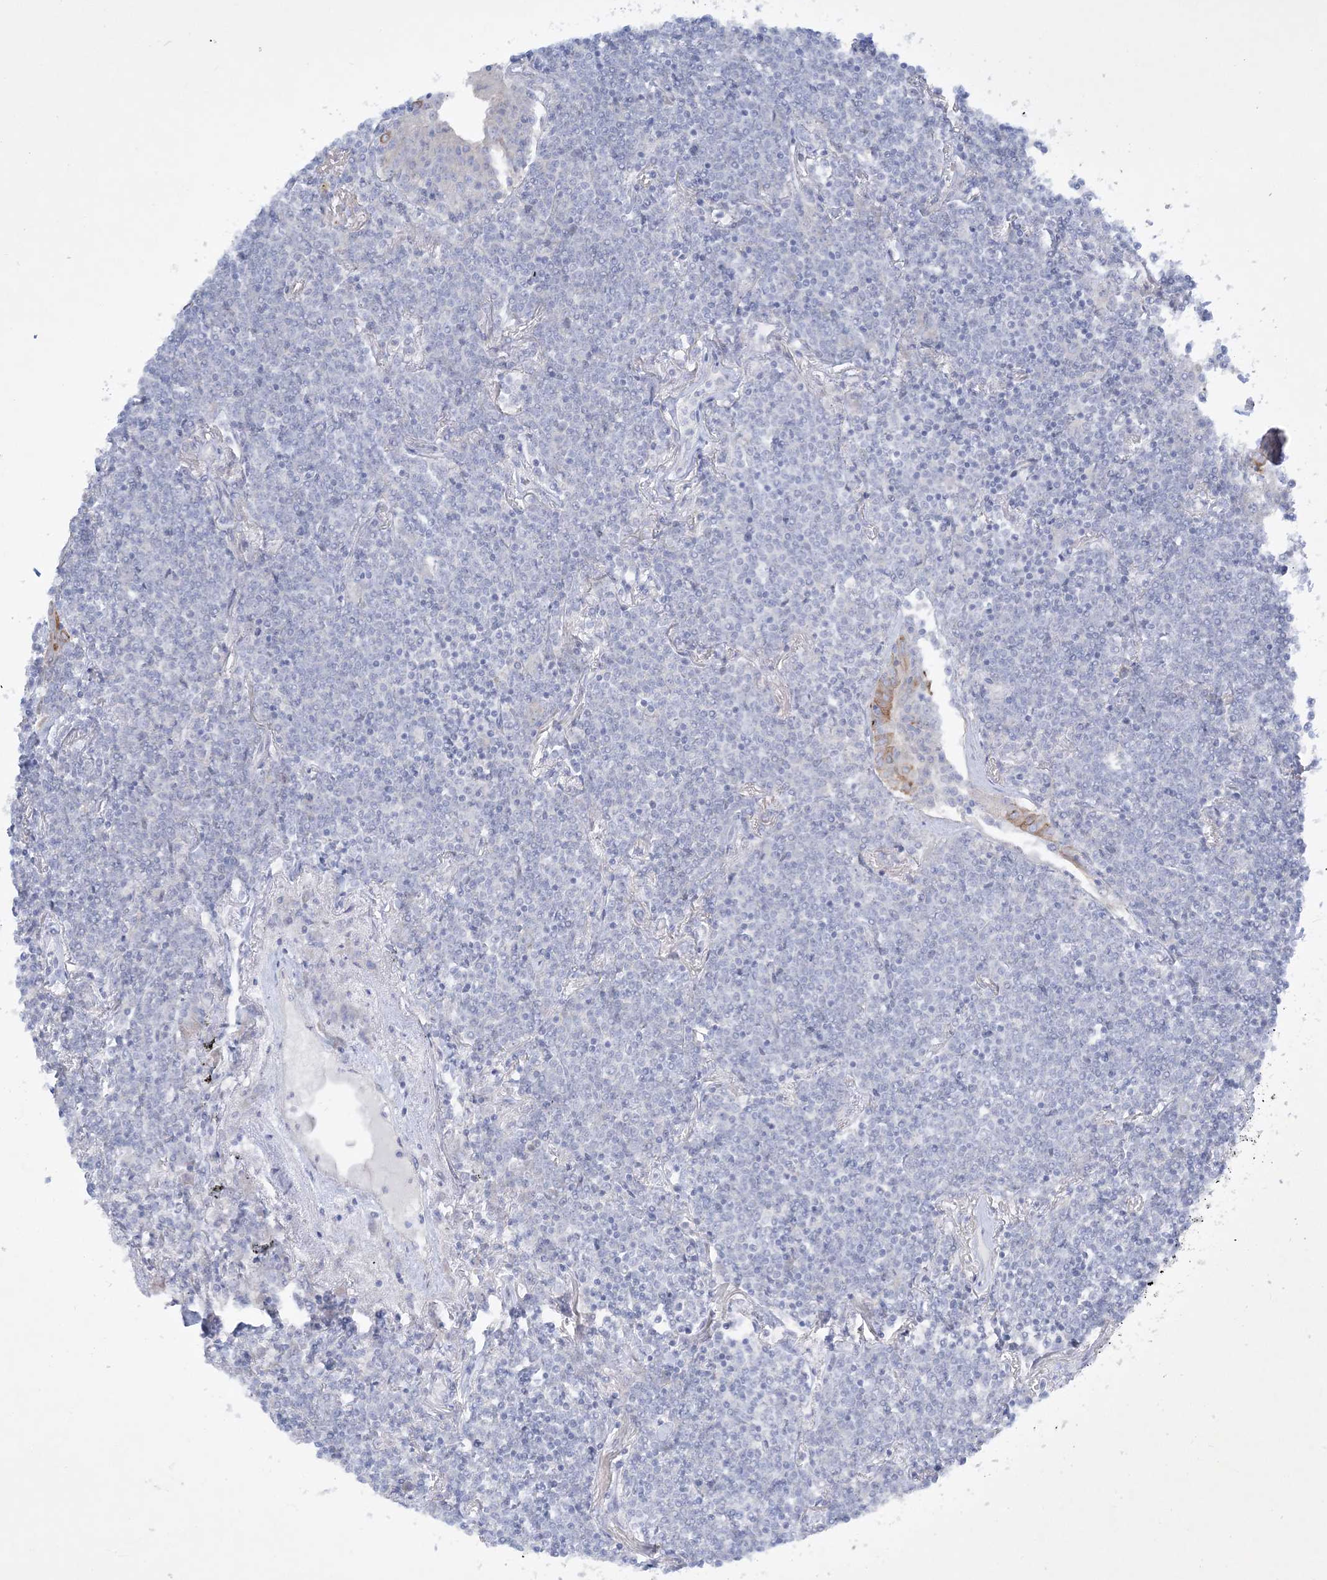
{"staining": {"intensity": "negative", "quantity": "none", "location": "none"}, "tissue": "lymphoma", "cell_type": "Tumor cells", "image_type": "cancer", "snomed": [{"axis": "morphology", "description": "Malignant lymphoma, non-Hodgkin's type, Low grade"}, {"axis": "topography", "description": "Lung"}], "caption": "This image is of low-grade malignant lymphoma, non-Hodgkin's type stained with immunohistochemistry to label a protein in brown with the nuclei are counter-stained blue. There is no staining in tumor cells.", "gene": "FARSB", "patient": {"sex": "female", "age": 71}}